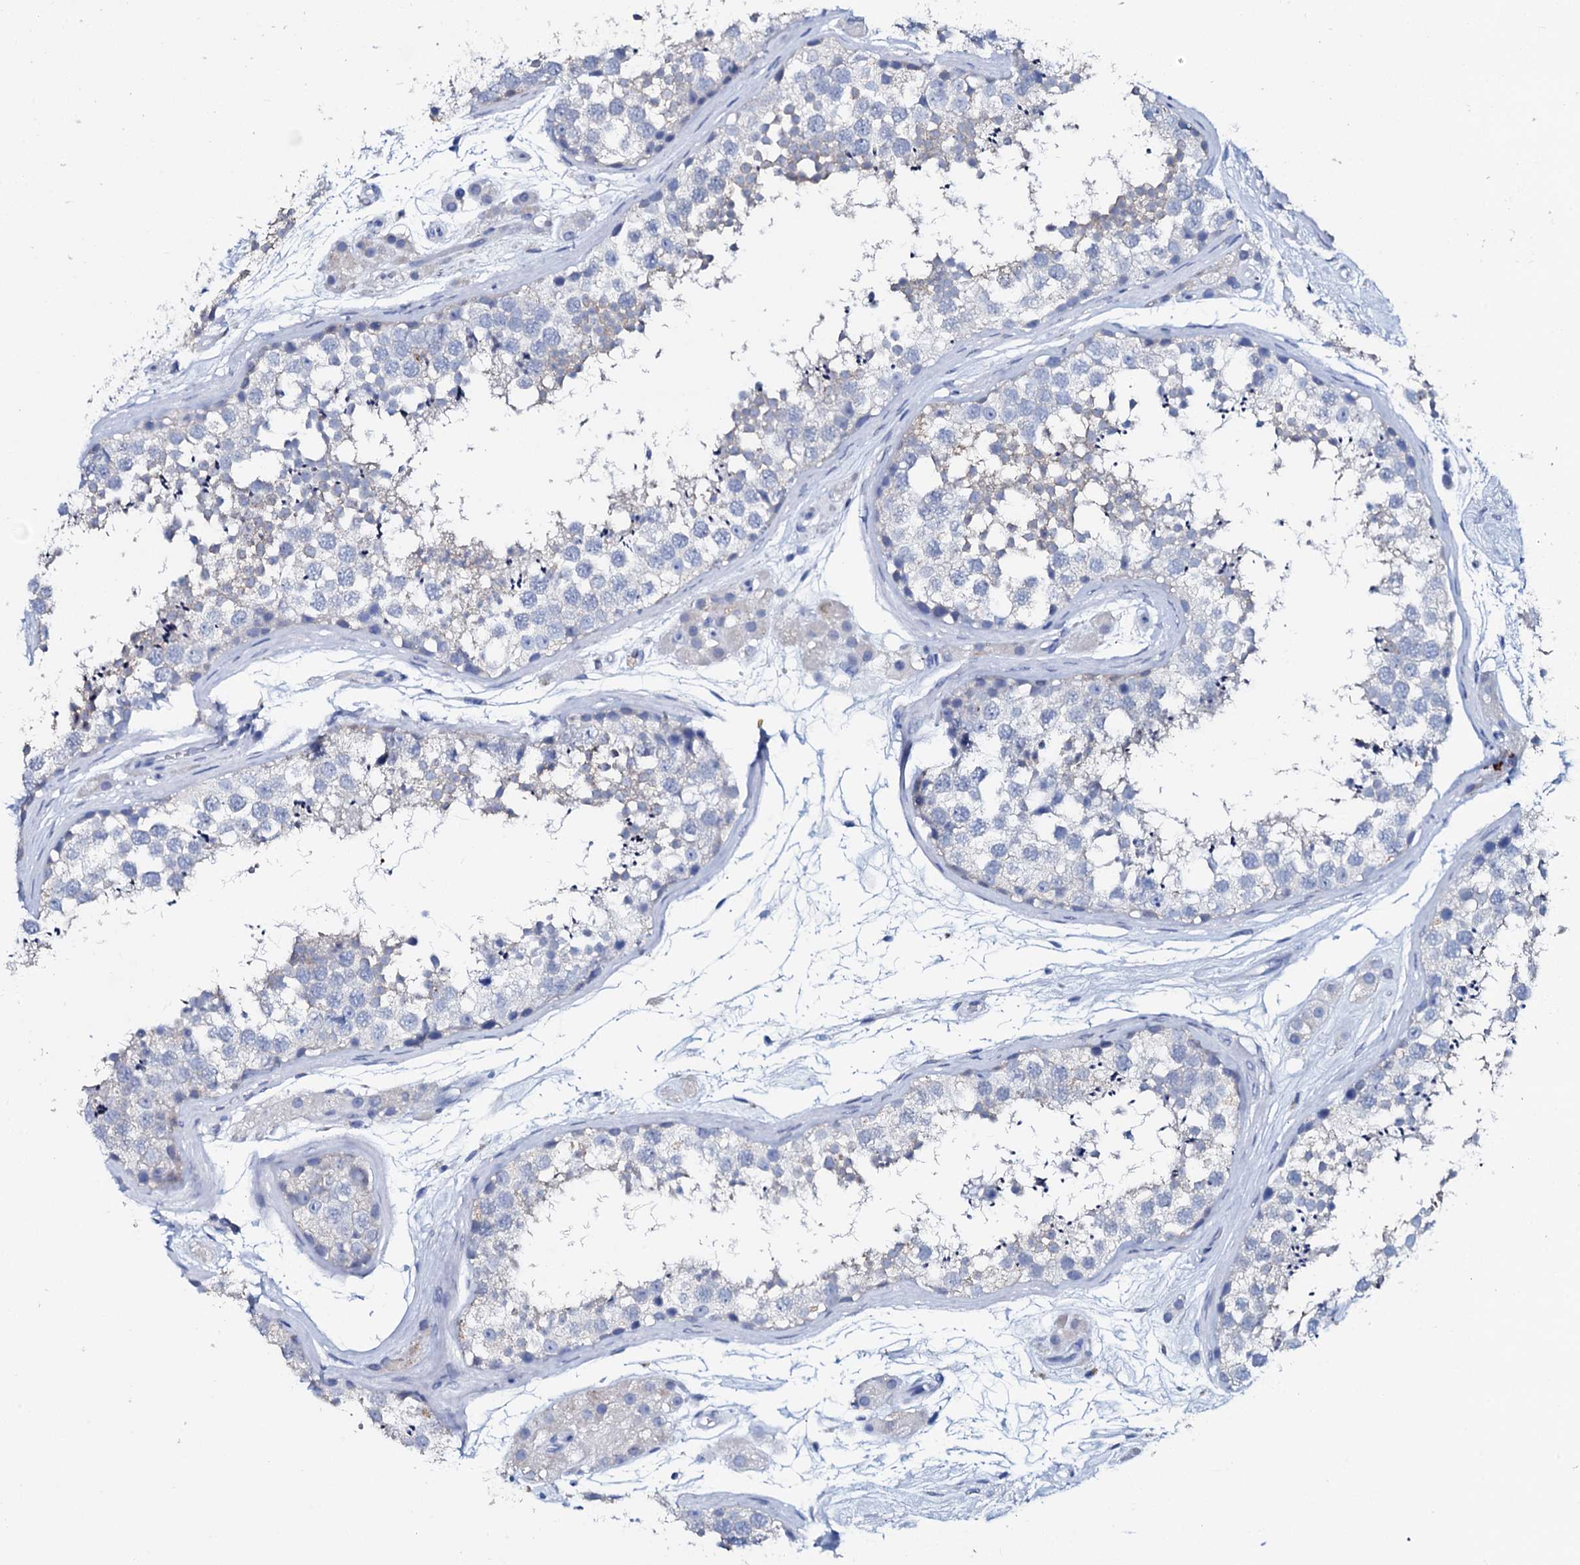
{"staining": {"intensity": "negative", "quantity": "none", "location": "none"}, "tissue": "testis", "cell_type": "Cells in seminiferous ducts", "image_type": "normal", "snomed": [{"axis": "morphology", "description": "Normal tissue, NOS"}, {"axis": "topography", "description": "Testis"}], "caption": "IHC of unremarkable testis displays no expression in cells in seminiferous ducts.", "gene": "AMER2", "patient": {"sex": "male", "age": 56}}